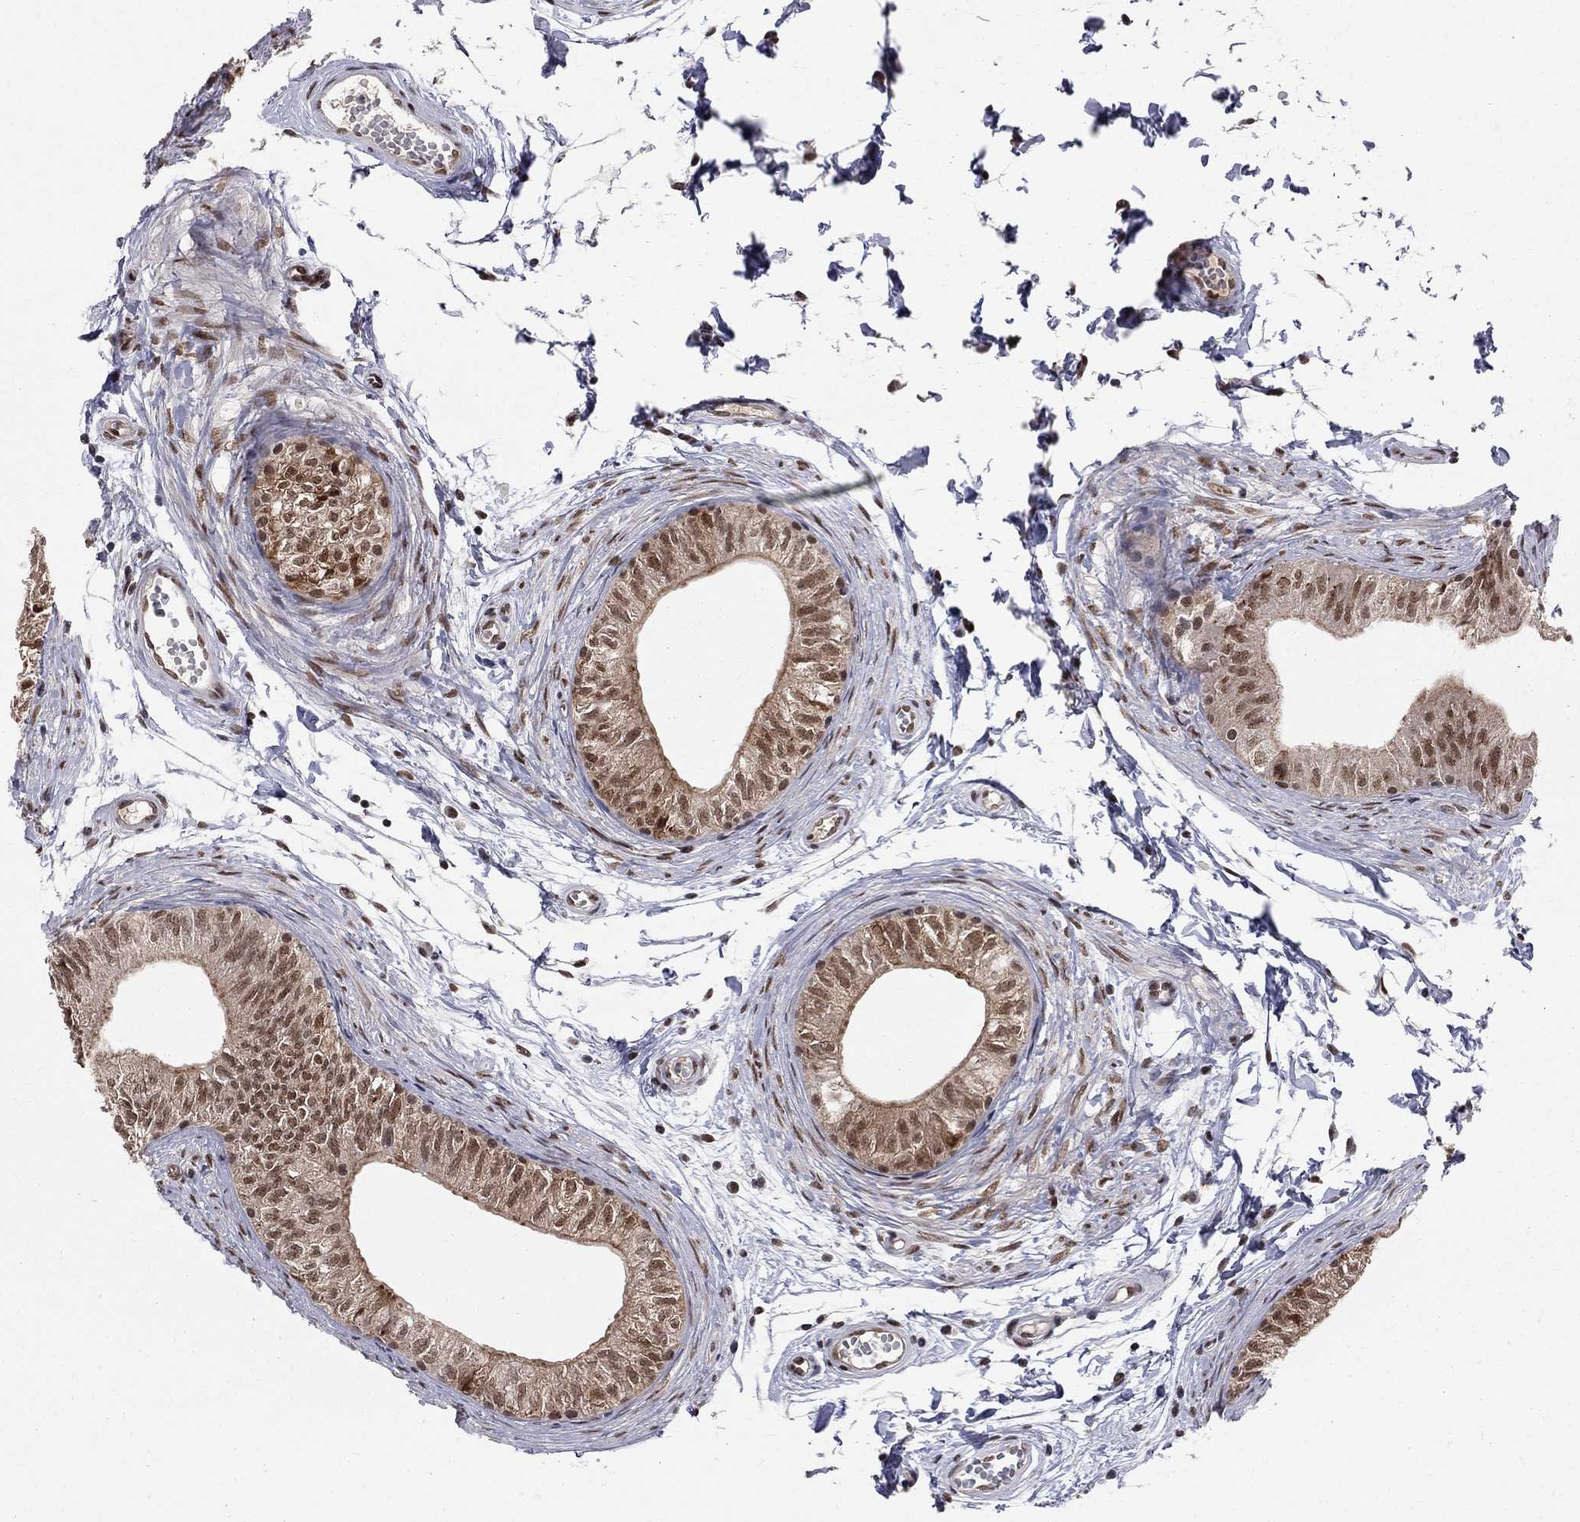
{"staining": {"intensity": "strong", "quantity": ">75%", "location": "cytoplasmic/membranous,nuclear"}, "tissue": "epididymis", "cell_type": "Glandular cells", "image_type": "normal", "snomed": [{"axis": "morphology", "description": "Normal tissue, NOS"}, {"axis": "topography", "description": "Epididymis"}], "caption": "Protein staining displays strong cytoplasmic/membranous,nuclear positivity in about >75% of glandular cells in benign epididymis. The protein of interest is shown in brown color, while the nuclei are stained blue.", "gene": "SAP30L", "patient": {"sex": "male", "age": 22}}